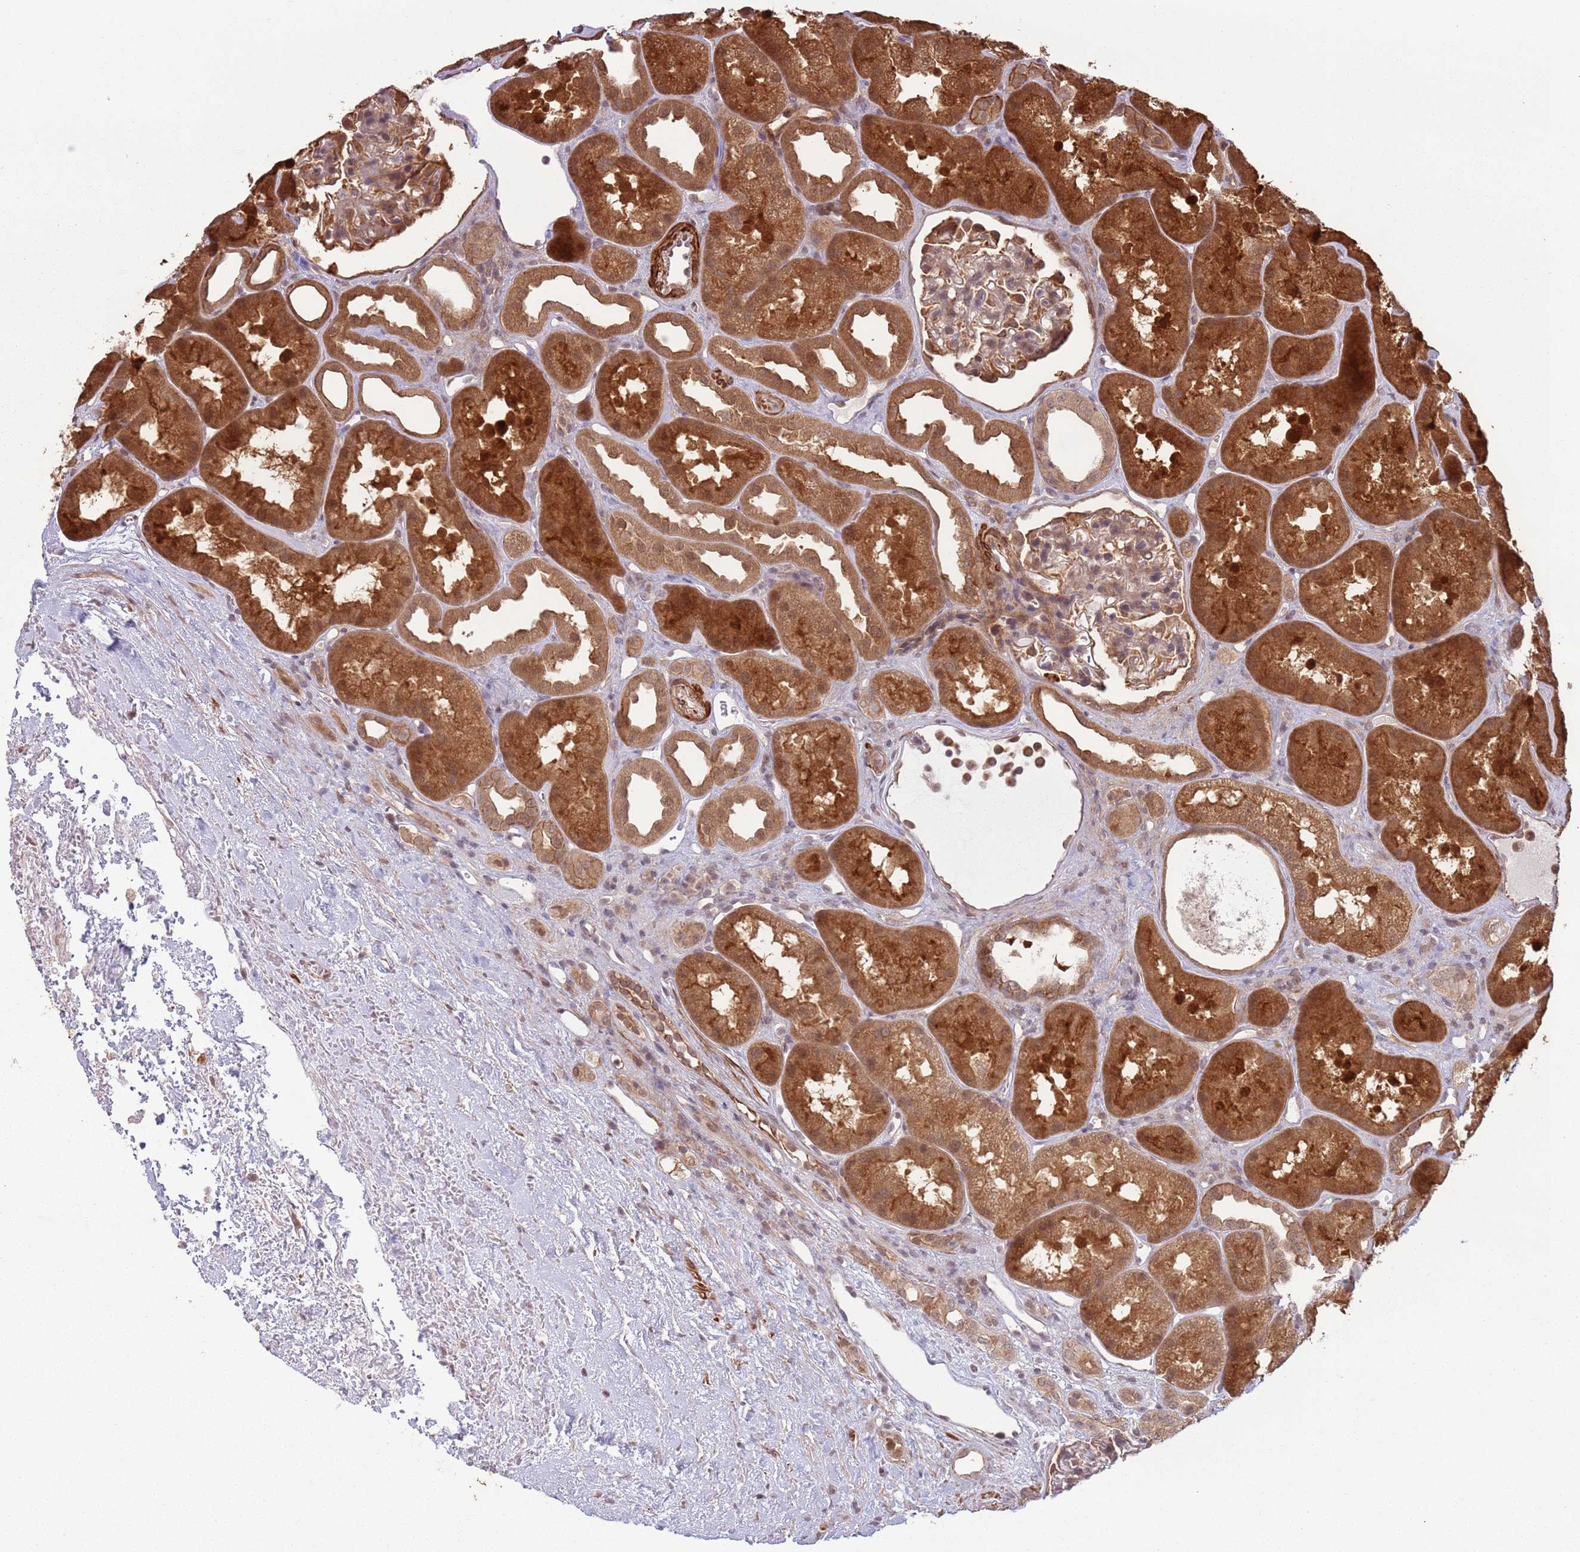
{"staining": {"intensity": "moderate", "quantity": "<25%", "location": "cytoplasmic/membranous"}, "tissue": "kidney", "cell_type": "Cells in glomeruli", "image_type": "normal", "snomed": [{"axis": "morphology", "description": "Normal tissue, NOS"}, {"axis": "topography", "description": "Kidney"}], "caption": "Brown immunohistochemical staining in normal human kidney demonstrates moderate cytoplasmic/membranous positivity in about <25% of cells in glomeruli.", "gene": "CCDC154", "patient": {"sex": "male", "age": 61}}